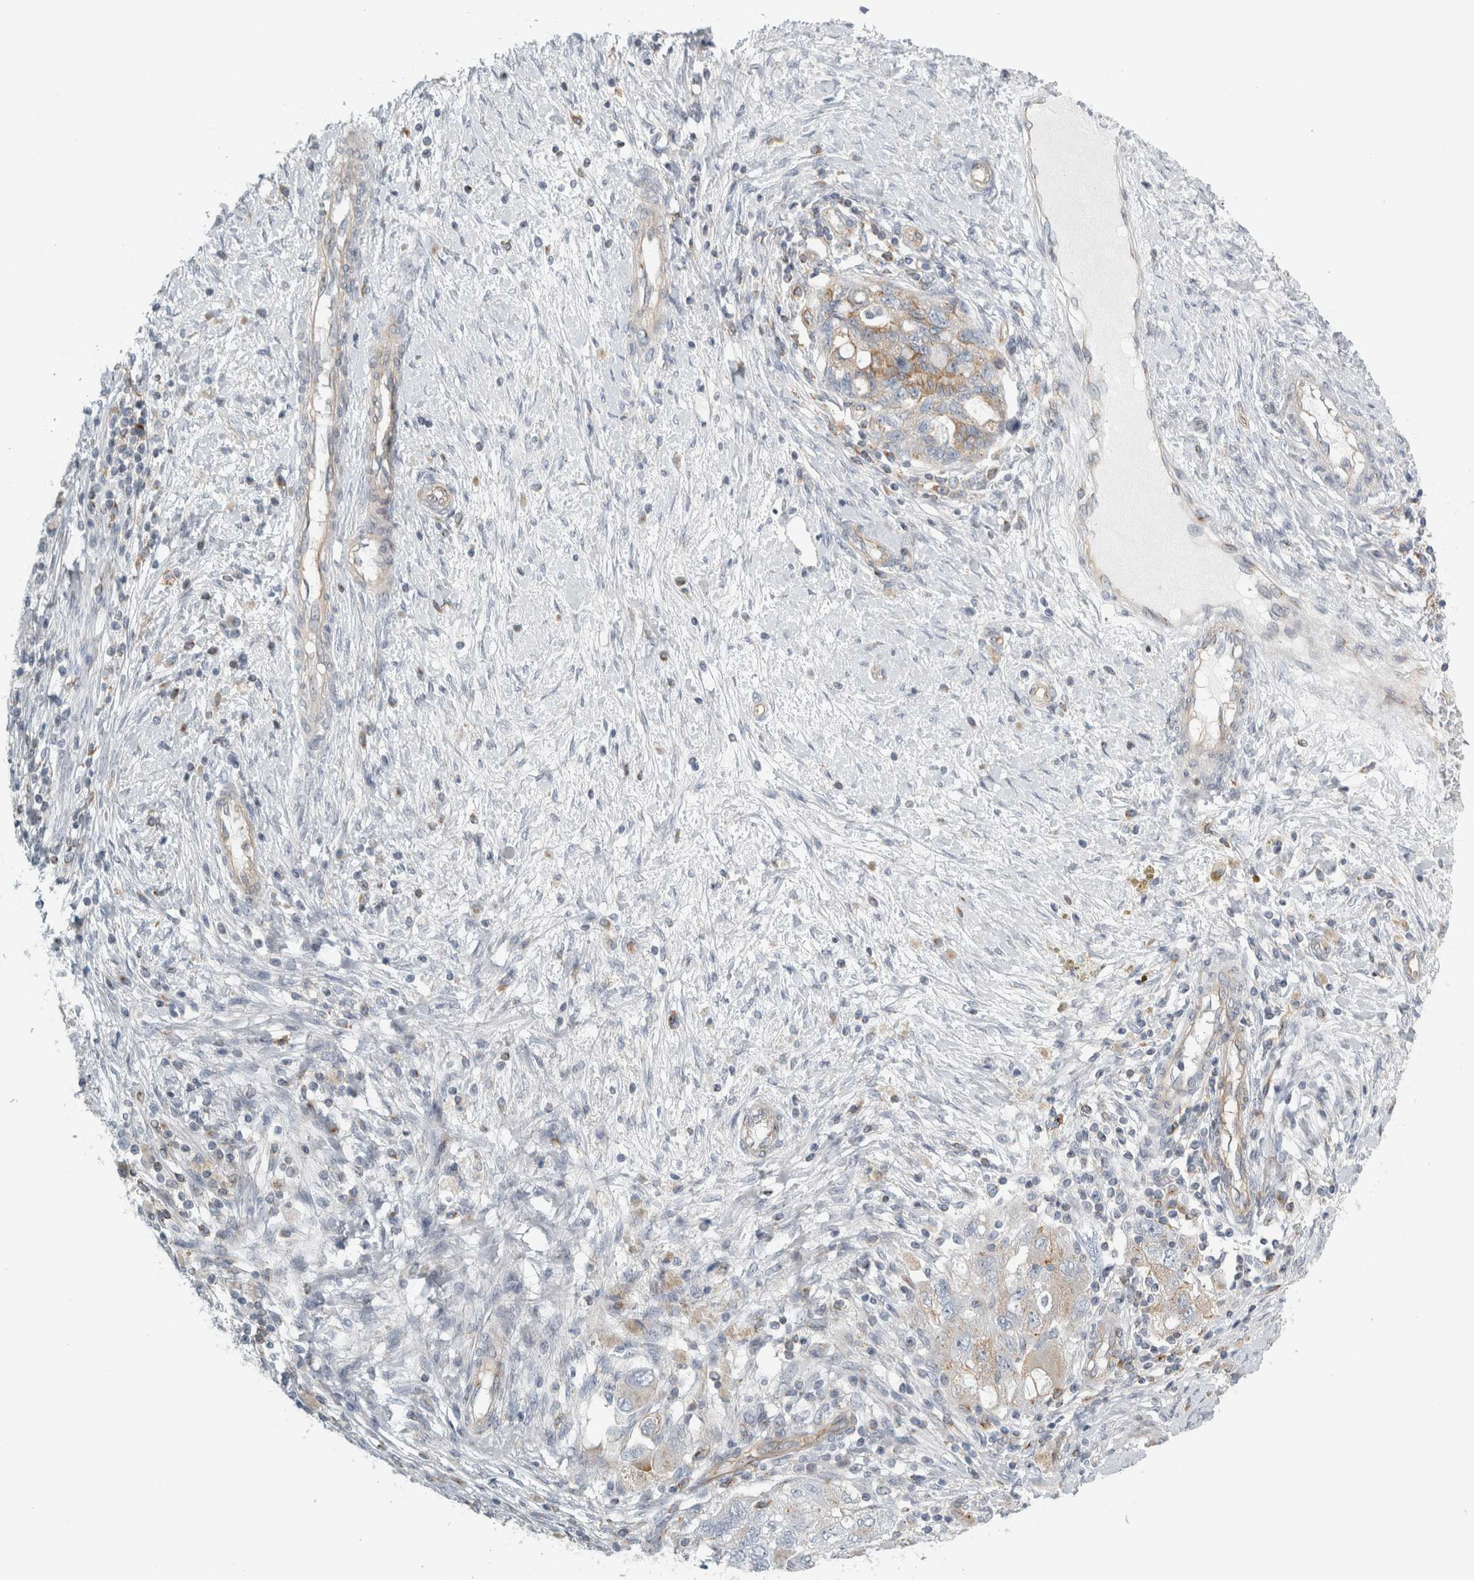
{"staining": {"intensity": "weak", "quantity": "<25%", "location": "cytoplasmic/membranous"}, "tissue": "ovarian cancer", "cell_type": "Tumor cells", "image_type": "cancer", "snomed": [{"axis": "morphology", "description": "Carcinoma, NOS"}, {"axis": "morphology", "description": "Cystadenocarcinoma, serous, NOS"}, {"axis": "topography", "description": "Ovary"}], "caption": "An image of ovarian carcinoma stained for a protein demonstrates no brown staining in tumor cells.", "gene": "PEX6", "patient": {"sex": "female", "age": 69}}